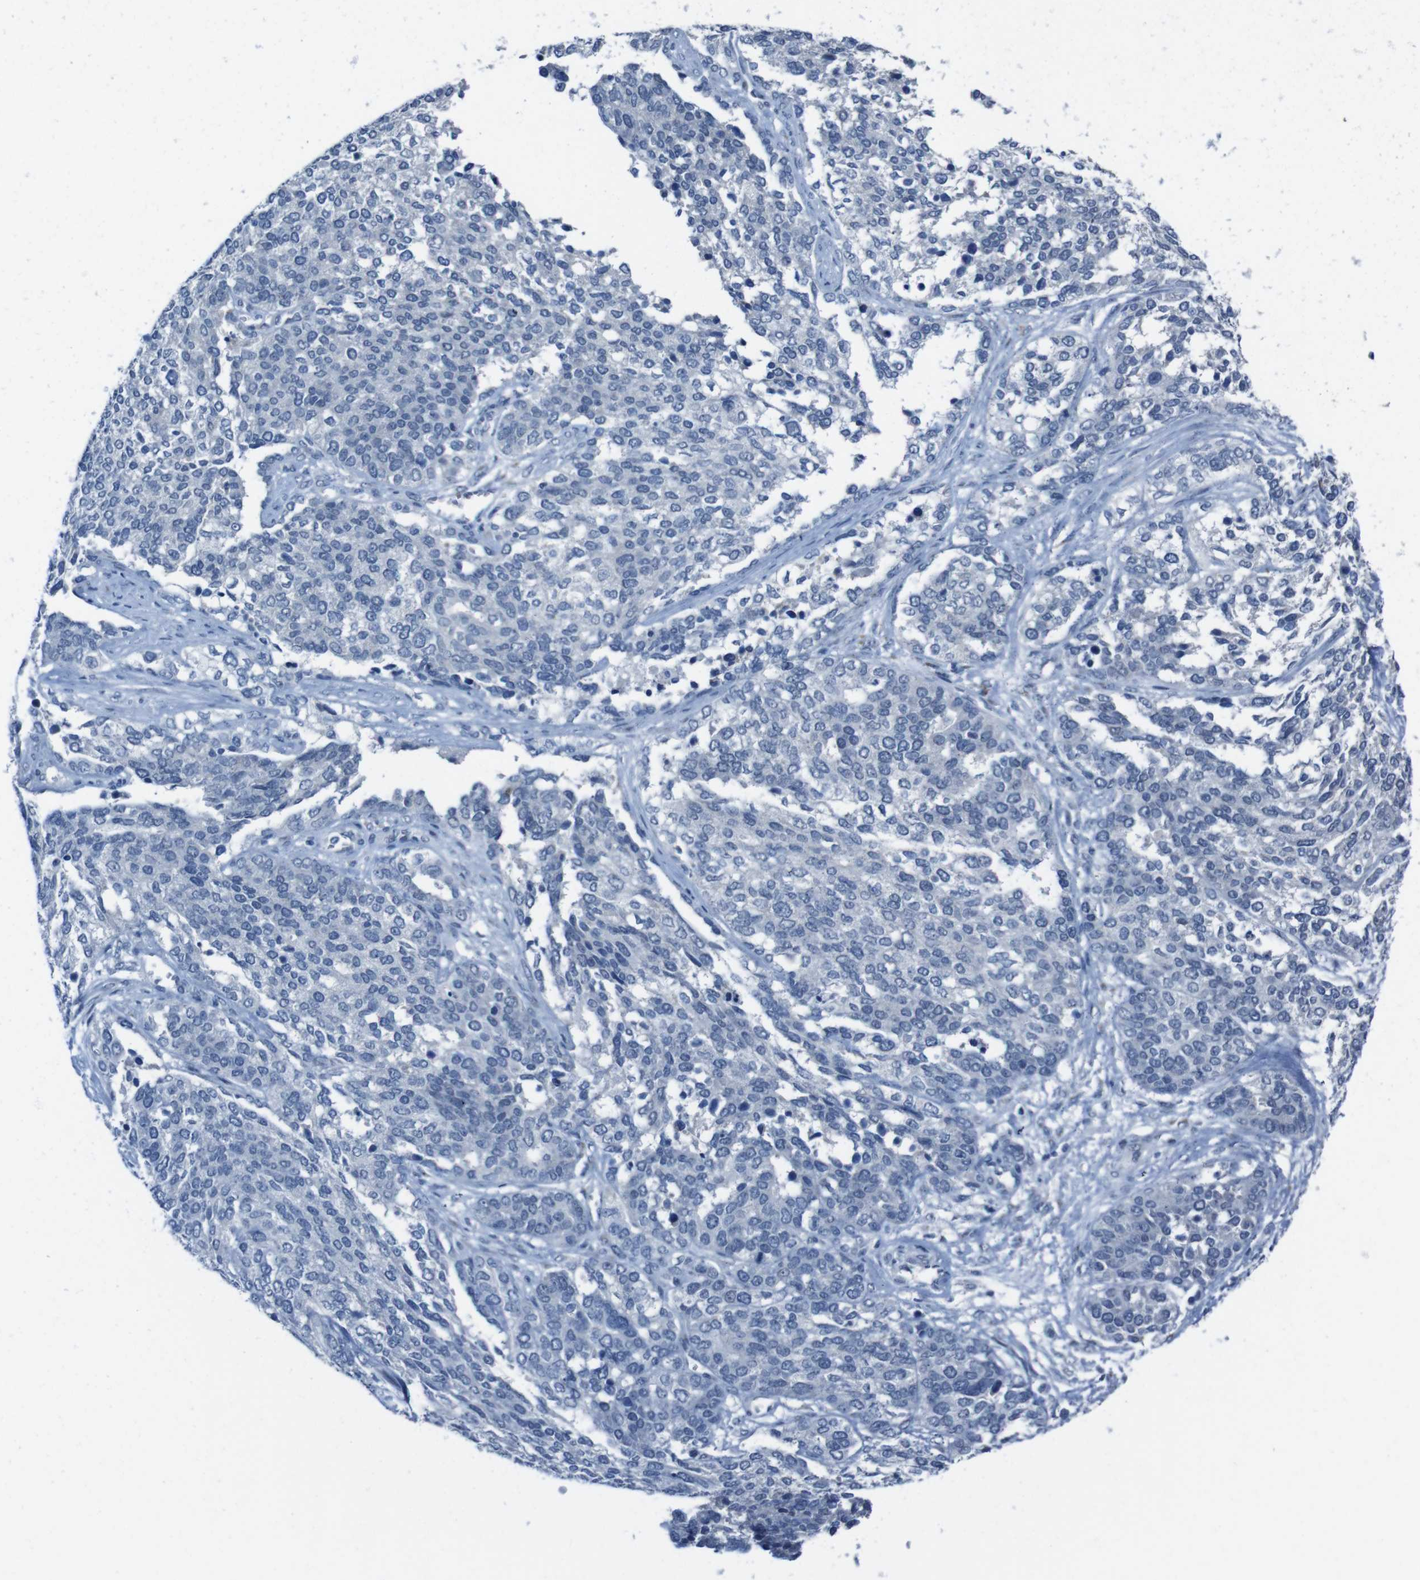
{"staining": {"intensity": "negative", "quantity": "none", "location": "none"}, "tissue": "ovarian cancer", "cell_type": "Tumor cells", "image_type": "cancer", "snomed": [{"axis": "morphology", "description": "Cystadenocarcinoma, serous, NOS"}, {"axis": "topography", "description": "Ovary"}], "caption": "Tumor cells are negative for protein expression in human ovarian cancer.", "gene": "CDHR2", "patient": {"sex": "female", "age": 44}}